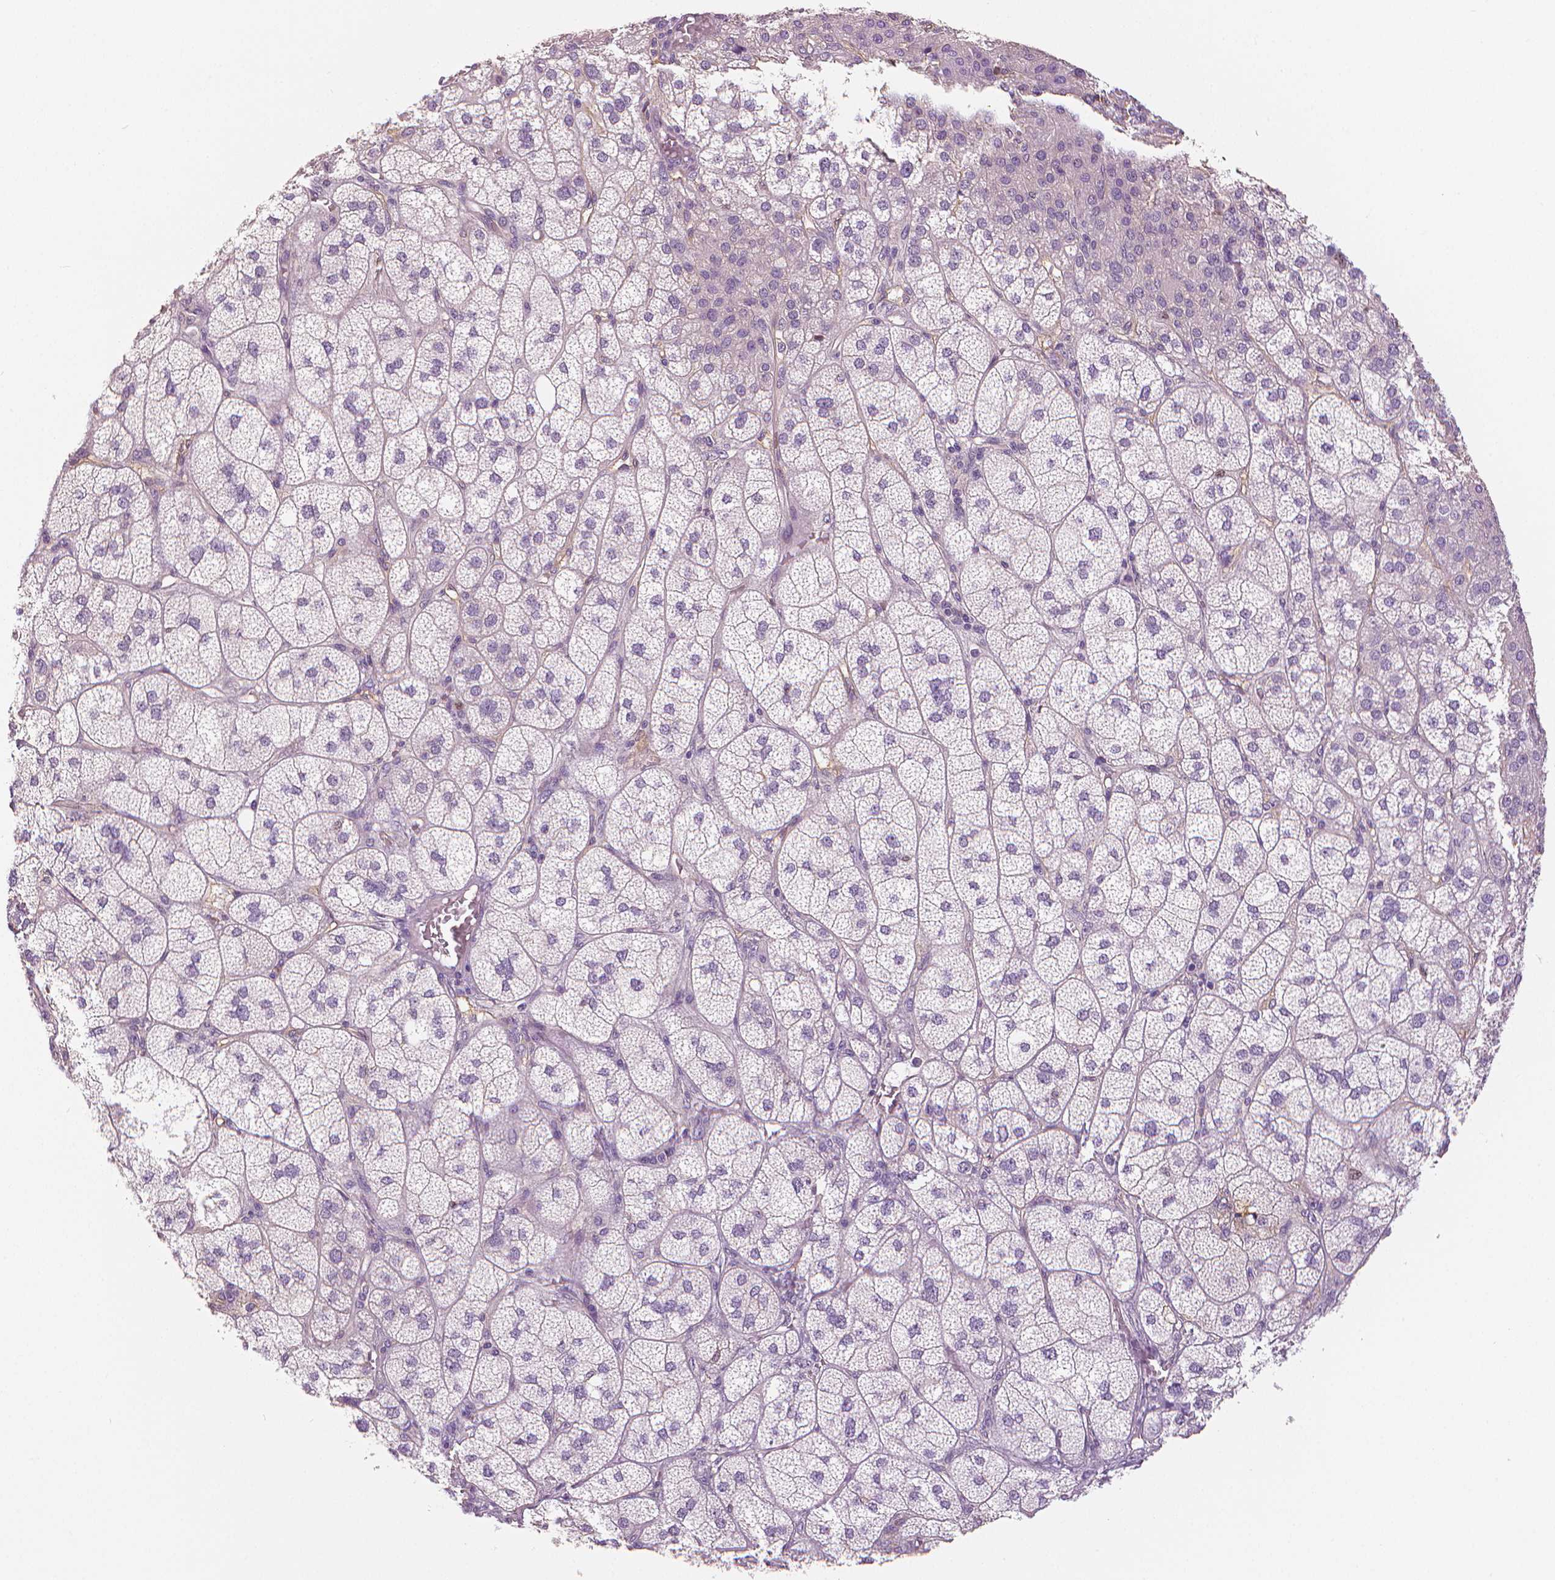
{"staining": {"intensity": "negative", "quantity": "none", "location": "none"}, "tissue": "adrenal gland", "cell_type": "Glandular cells", "image_type": "normal", "snomed": [{"axis": "morphology", "description": "Normal tissue, NOS"}, {"axis": "topography", "description": "Adrenal gland"}], "caption": "A histopathology image of human adrenal gland is negative for staining in glandular cells. (Brightfield microscopy of DAB IHC at high magnification).", "gene": "MKI67", "patient": {"sex": "female", "age": 60}}